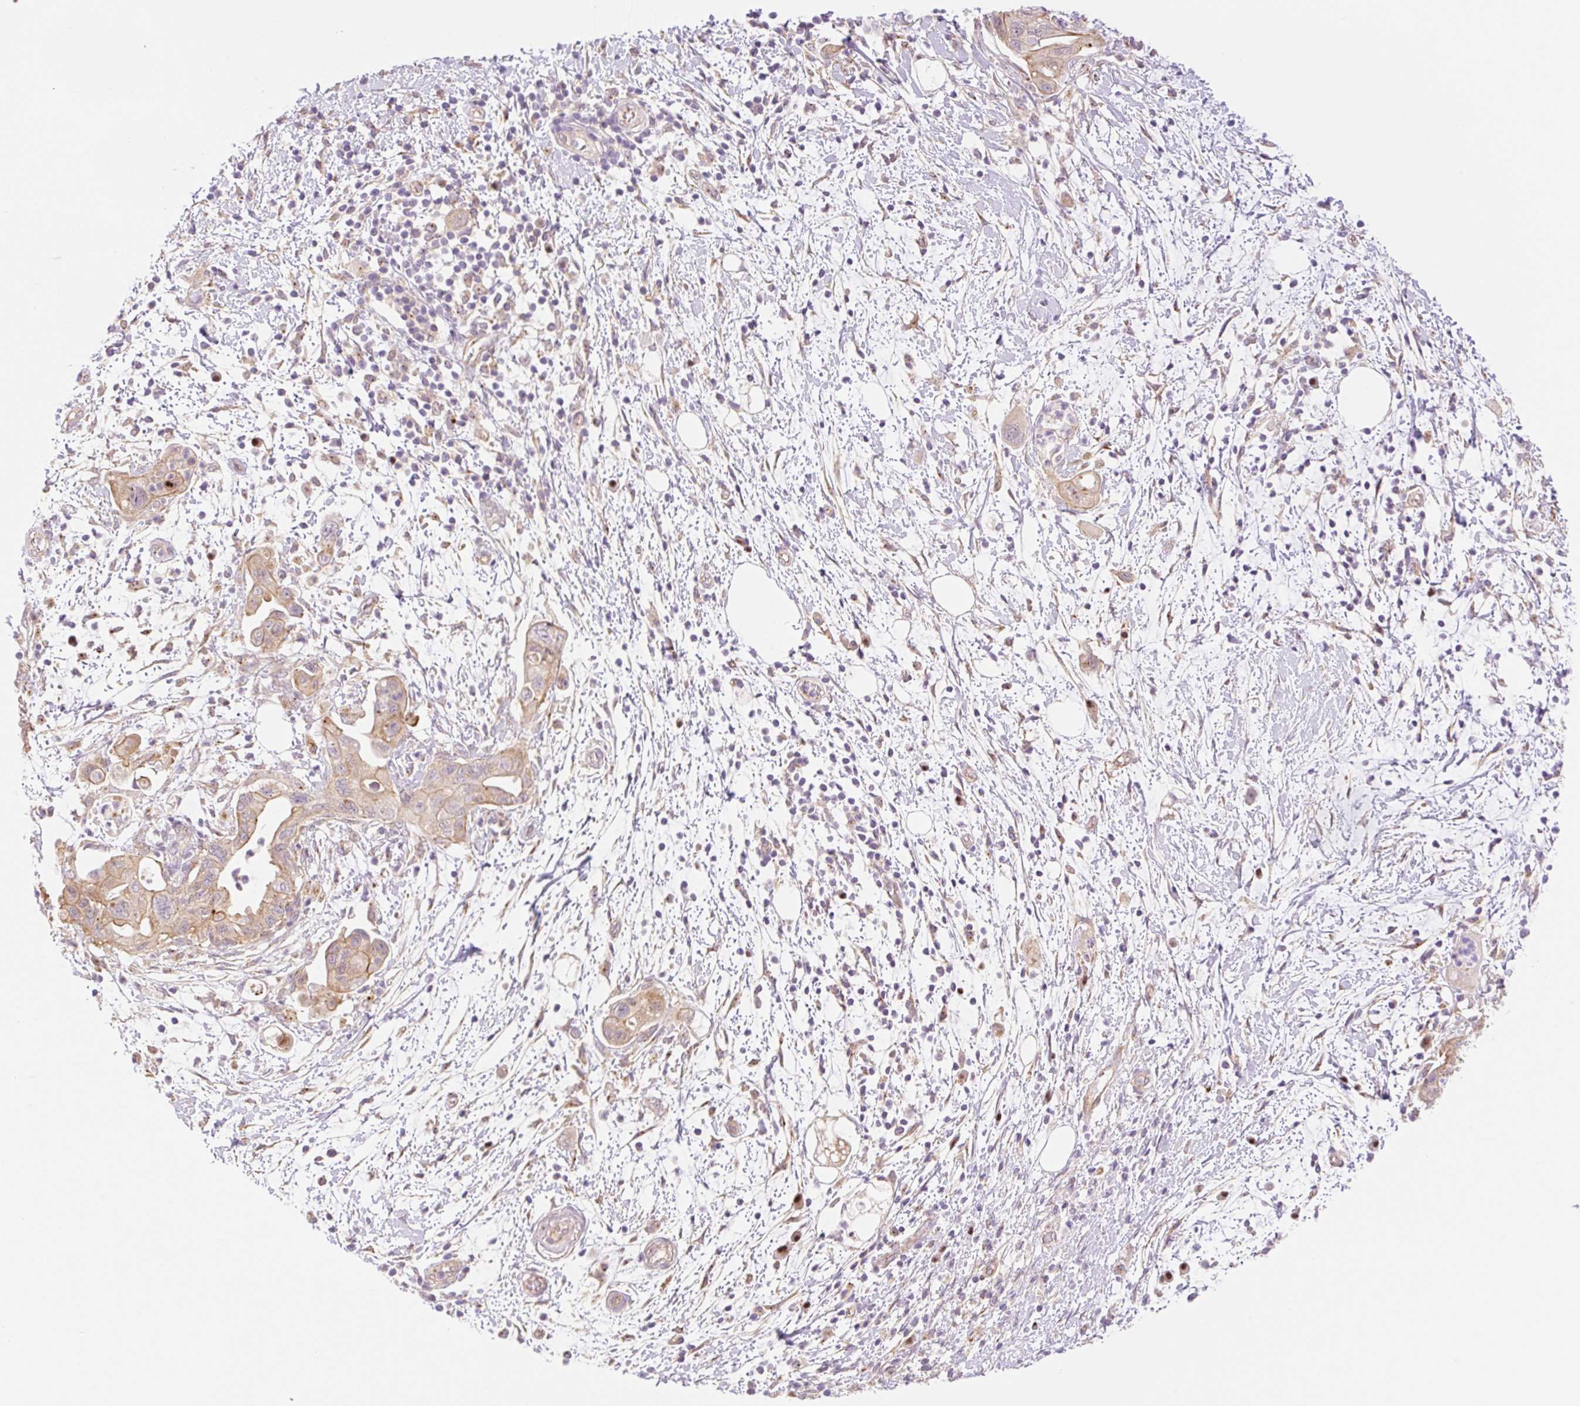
{"staining": {"intensity": "weak", "quantity": "25%-75%", "location": "cytoplasmic/membranous"}, "tissue": "pancreatic cancer", "cell_type": "Tumor cells", "image_type": "cancer", "snomed": [{"axis": "morphology", "description": "Adenocarcinoma, NOS"}, {"axis": "topography", "description": "Pancreas"}], "caption": "This micrograph demonstrates immunohistochemistry (IHC) staining of pancreatic cancer (adenocarcinoma), with low weak cytoplasmic/membranous expression in approximately 25%-75% of tumor cells.", "gene": "NLRP5", "patient": {"sex": "female", "age": 73}}